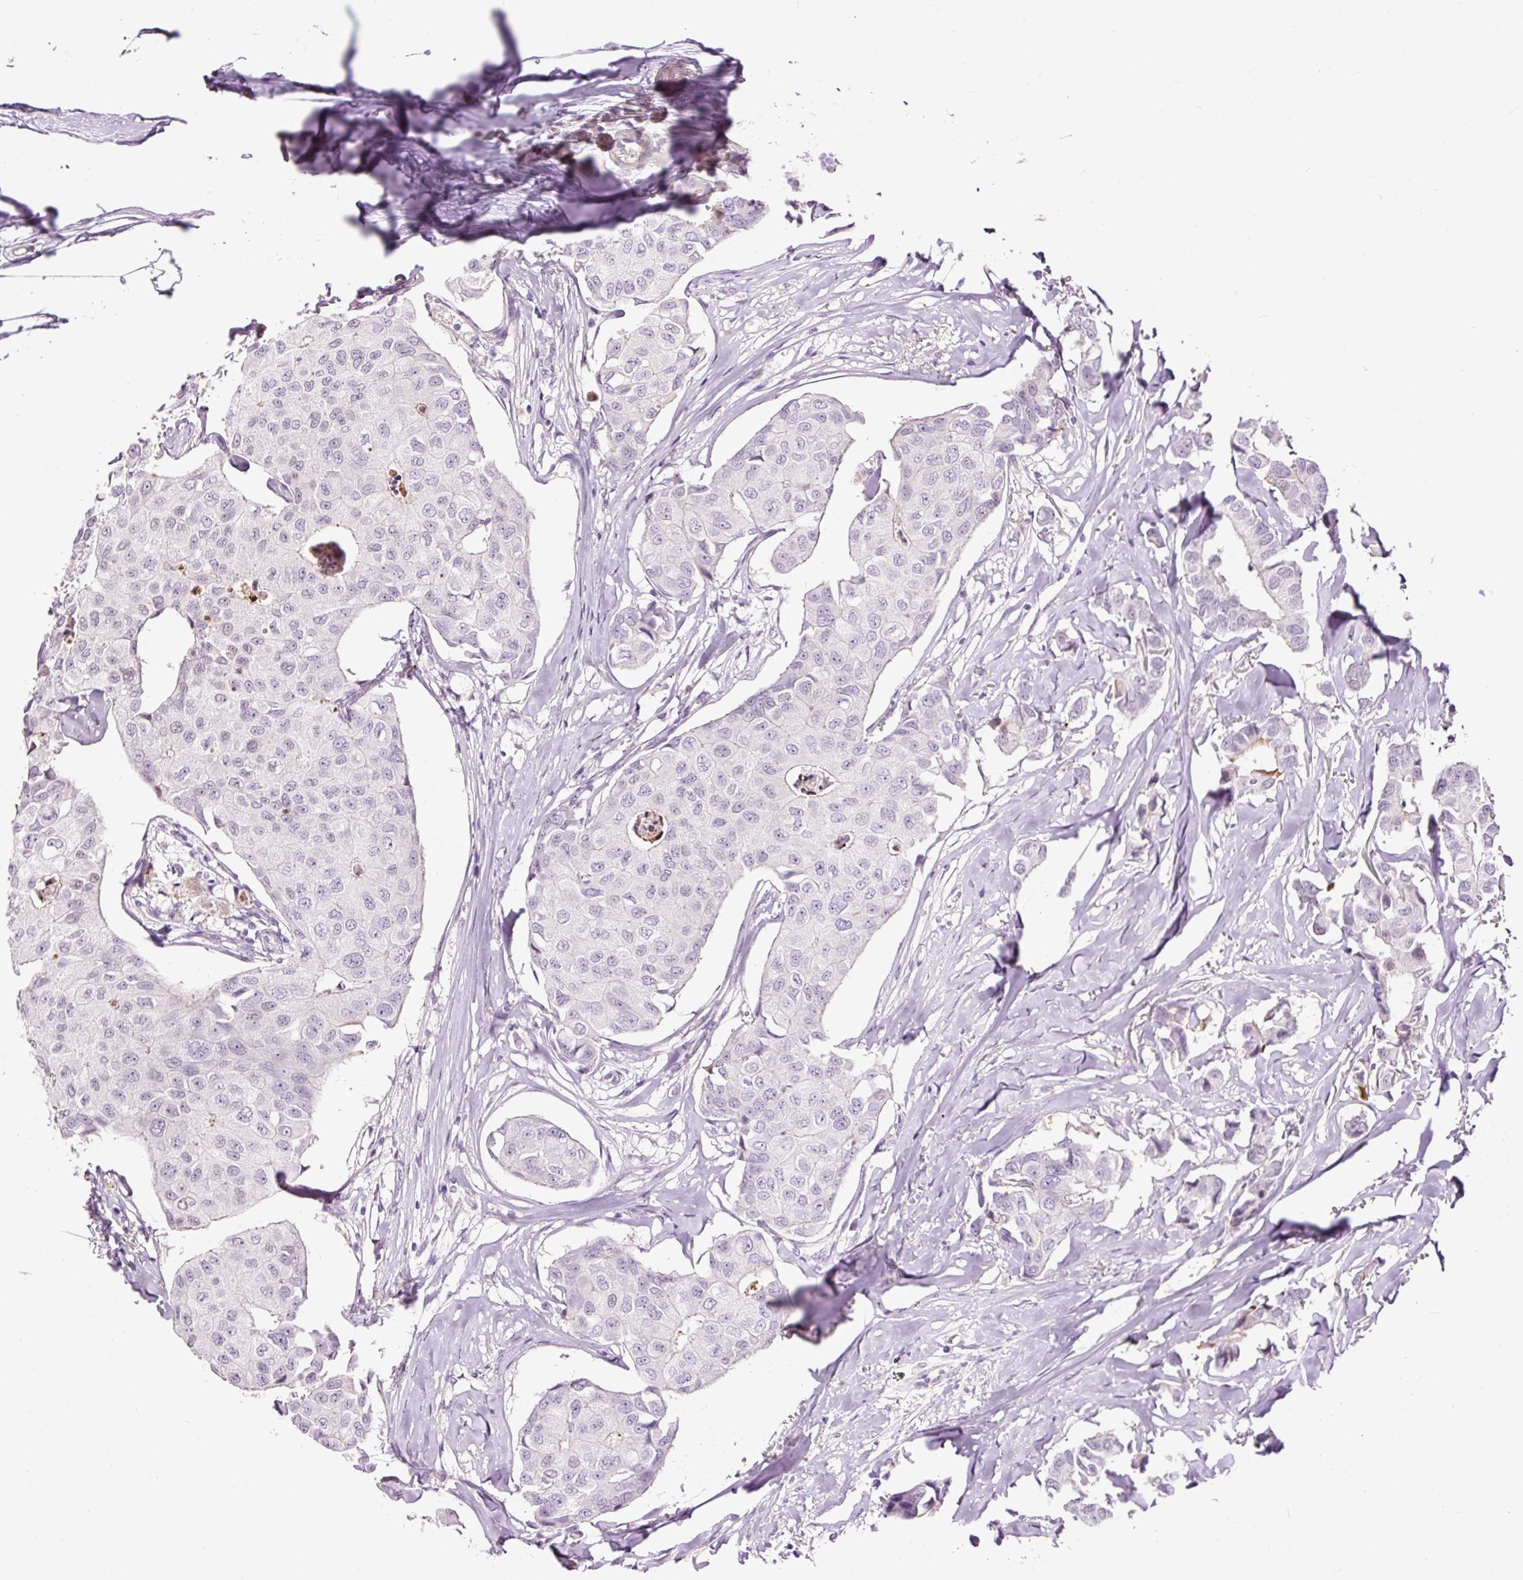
{"staining": {"intensity": "negative", "quantity": "none", "location": "none"}, "tissue": "breast cancer", "cell_type": "Tumor cells", "image_type": "cancer", "snomed": [{"axis": "morphology", "description": "Duct carcinoma"}, {"axis": "topography", "description": "Breast"}], "caption": "Tumor cells are negative for protein expression in human breast cancer.", "gene": "FCRL4", "patient": {"sex": "female", "age": 80}}